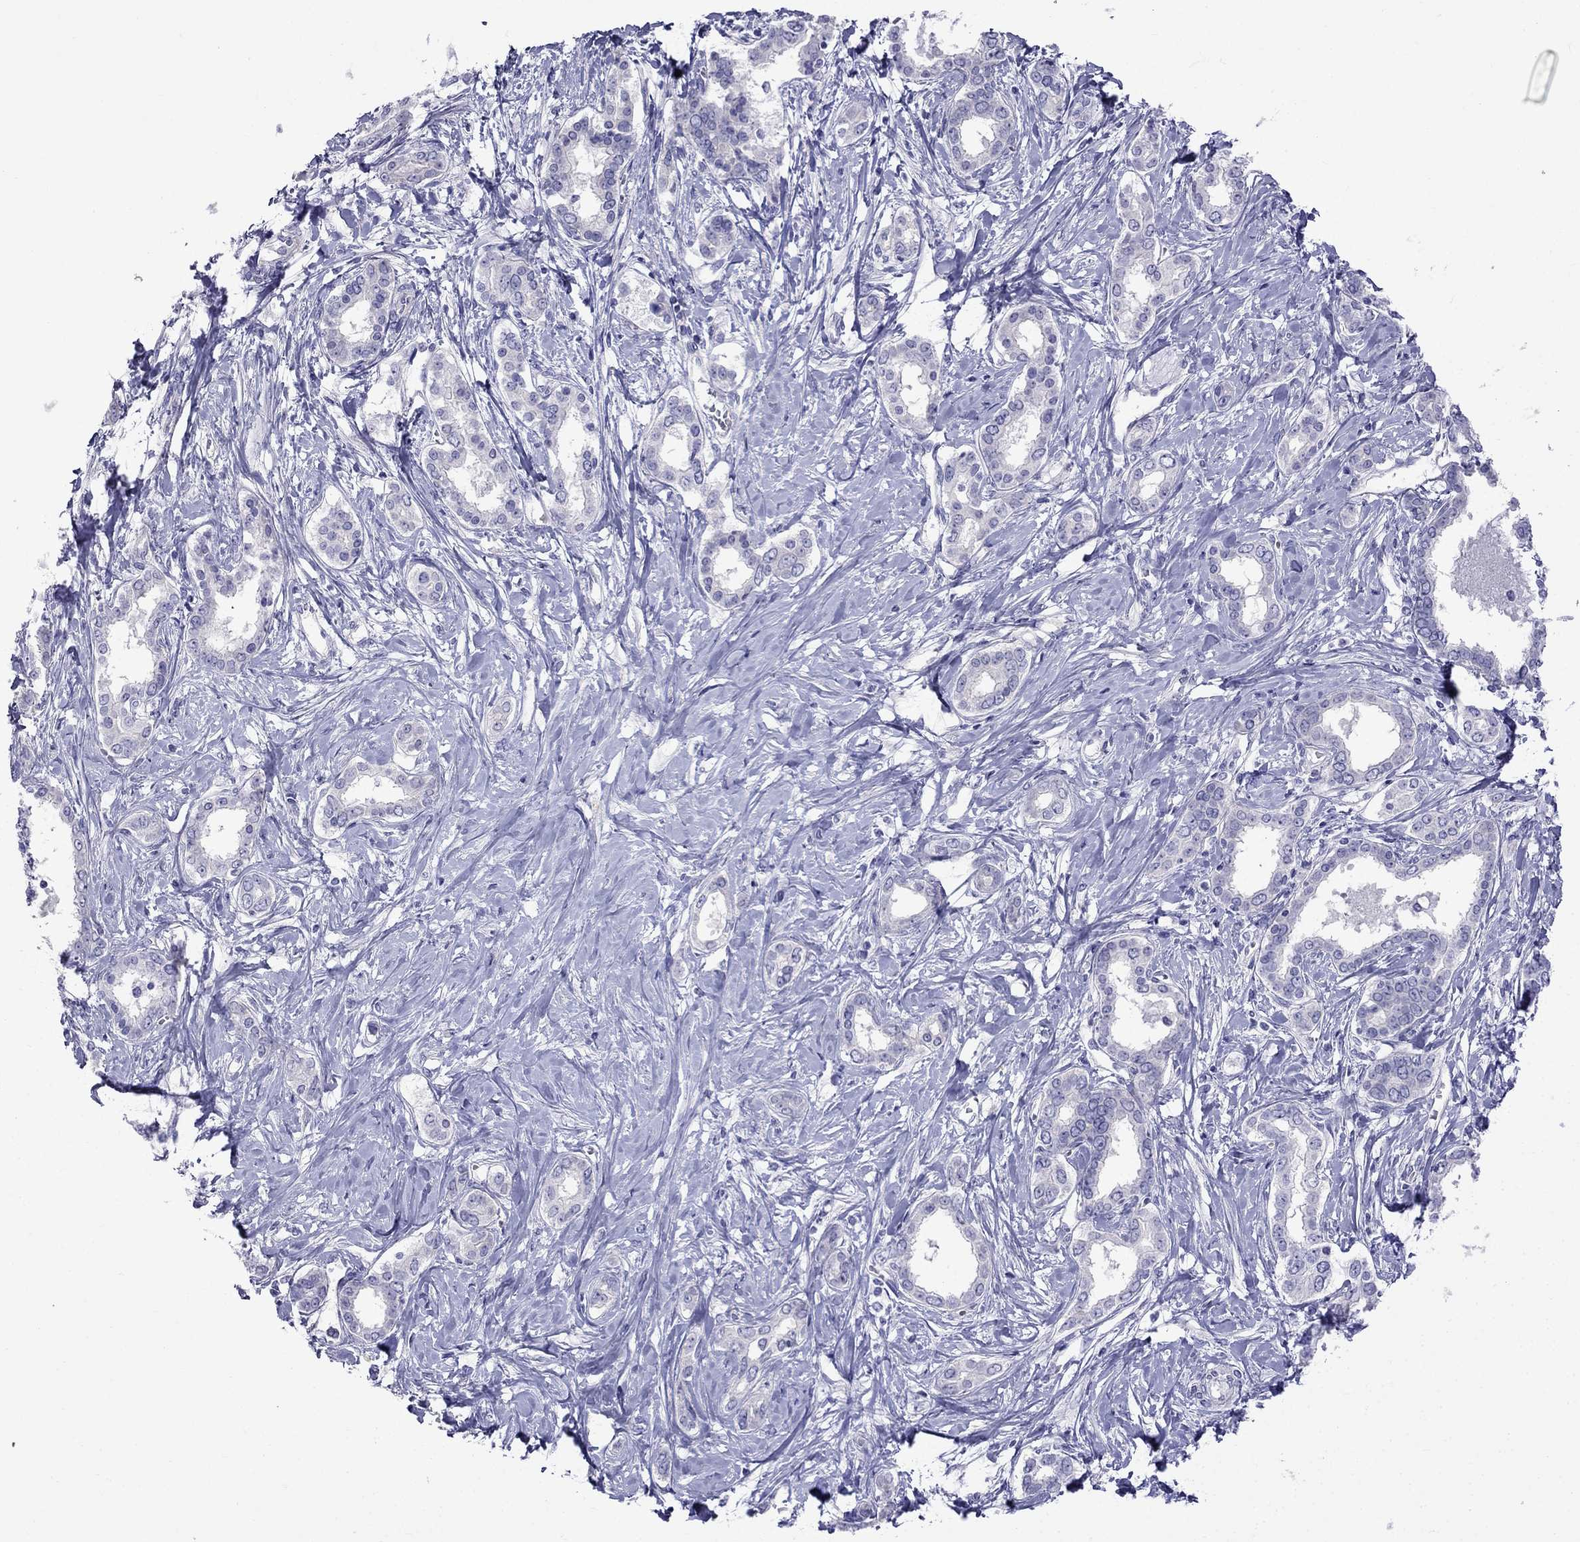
{"staining": {"intensity": "negative", "quantity": "none", "location": "none"}, "tissue": "liver cancer", "cell_type": "Tumor cells", "image_type": "cancer", "snomed": [{"axis": "morphology", "description": "Cholangiocarcinoma"}, {"axis": "topography", "description": "Liver"}], "caption": "Tumor cells are negative for brown protein staining in cholangiocarcinoma (liver).", "gene": "PATE1", "patient": {"sex": "female", "age": 47}}